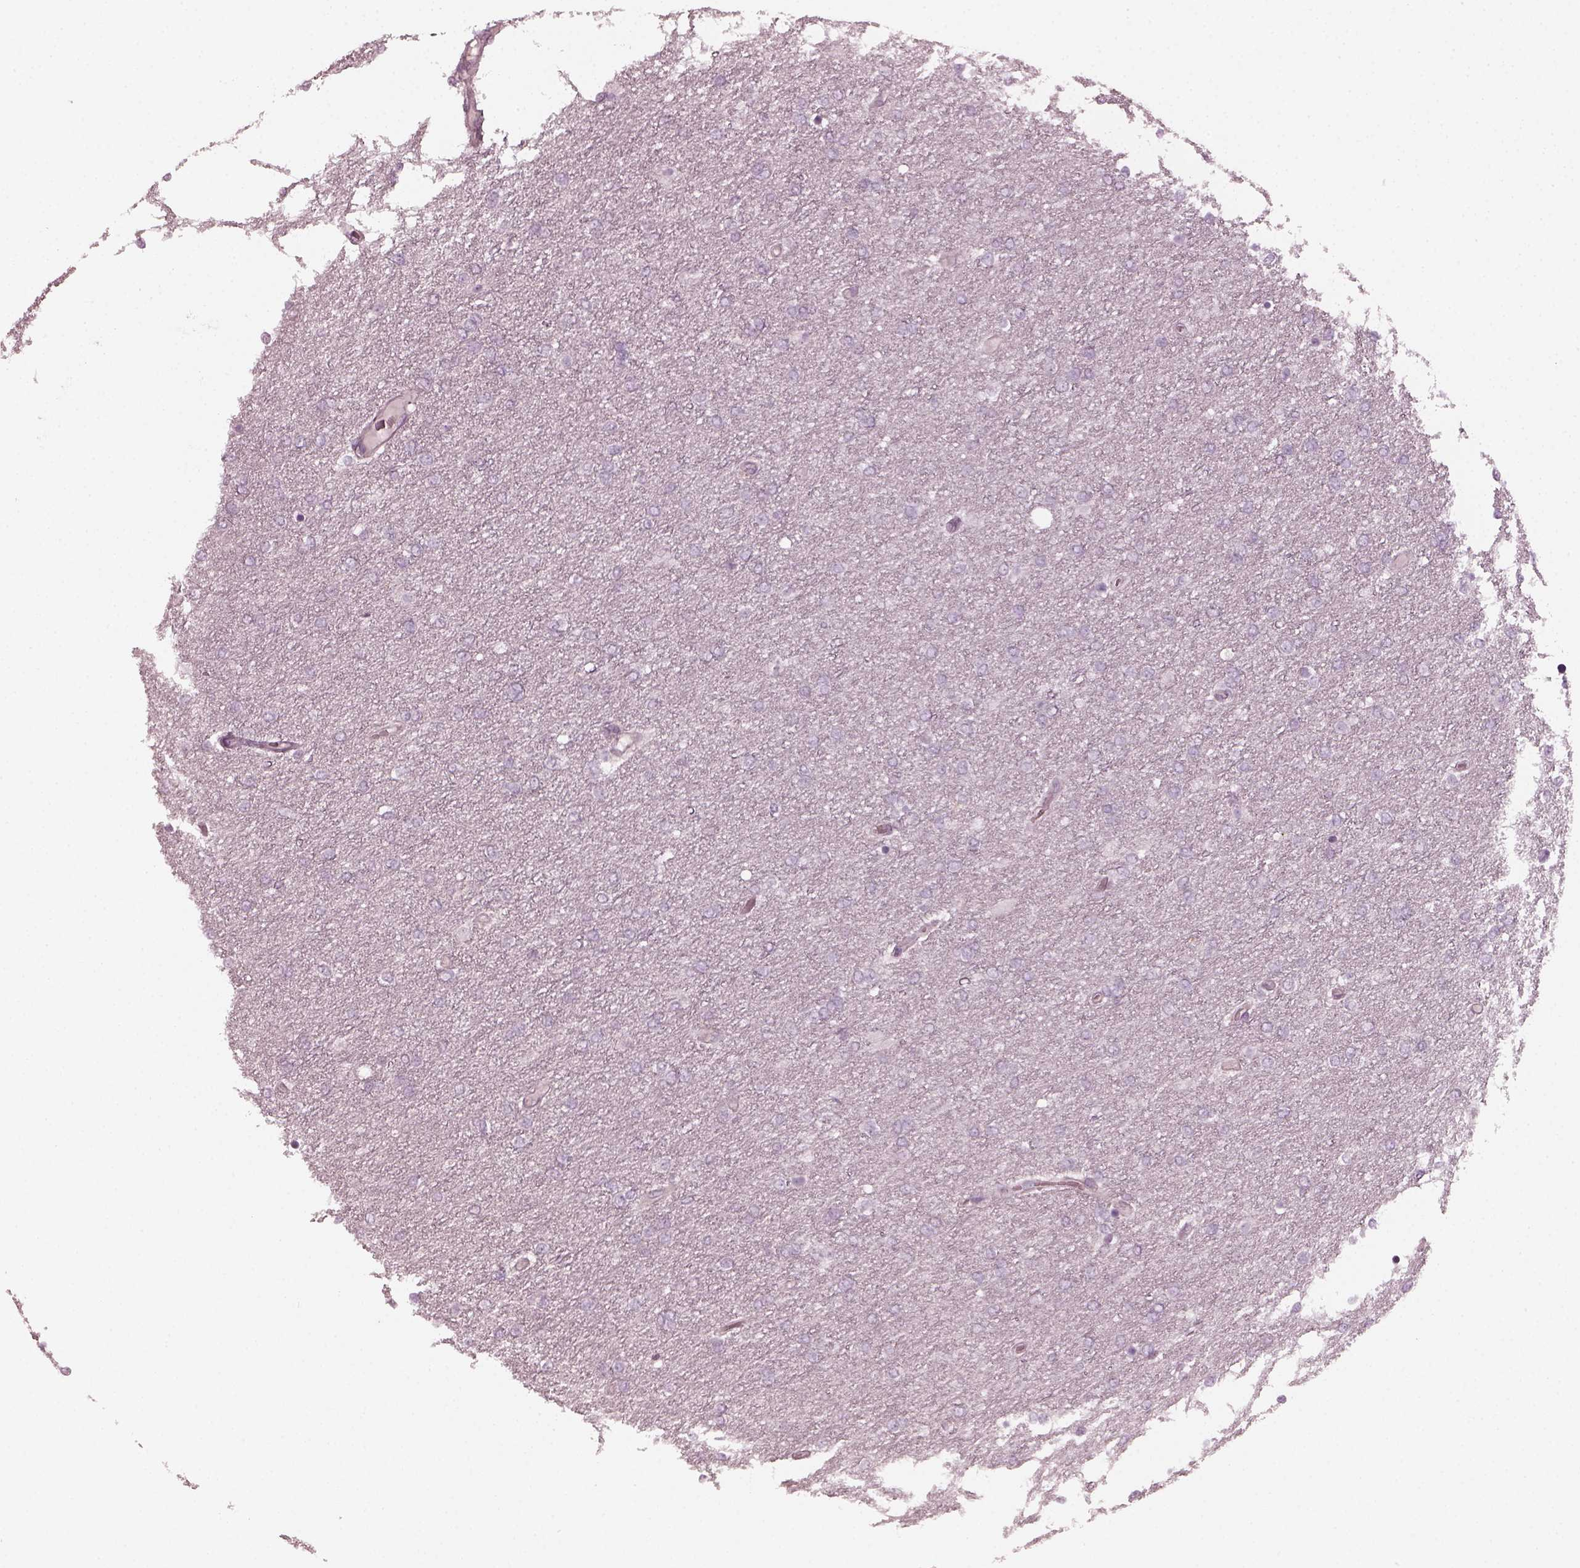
{"staining": {"intensity": "negative", "quantity": "none", "location": "none"}, "tissue": "glioma", "cell_type": "Tumor cells", "image_type": "cancer", "snomed": [{"axis": "morphology", "description": "Glioma, malignant, High grade"}, {"axis": "topography", "description": "Brain"}], "caption": "High-grade glioma (malignant) was stained to show a protein in brown. There is no significant expression in tumor cells.", "gene": "CHIT1", "patient": {"sex": "female", "age": 61}}